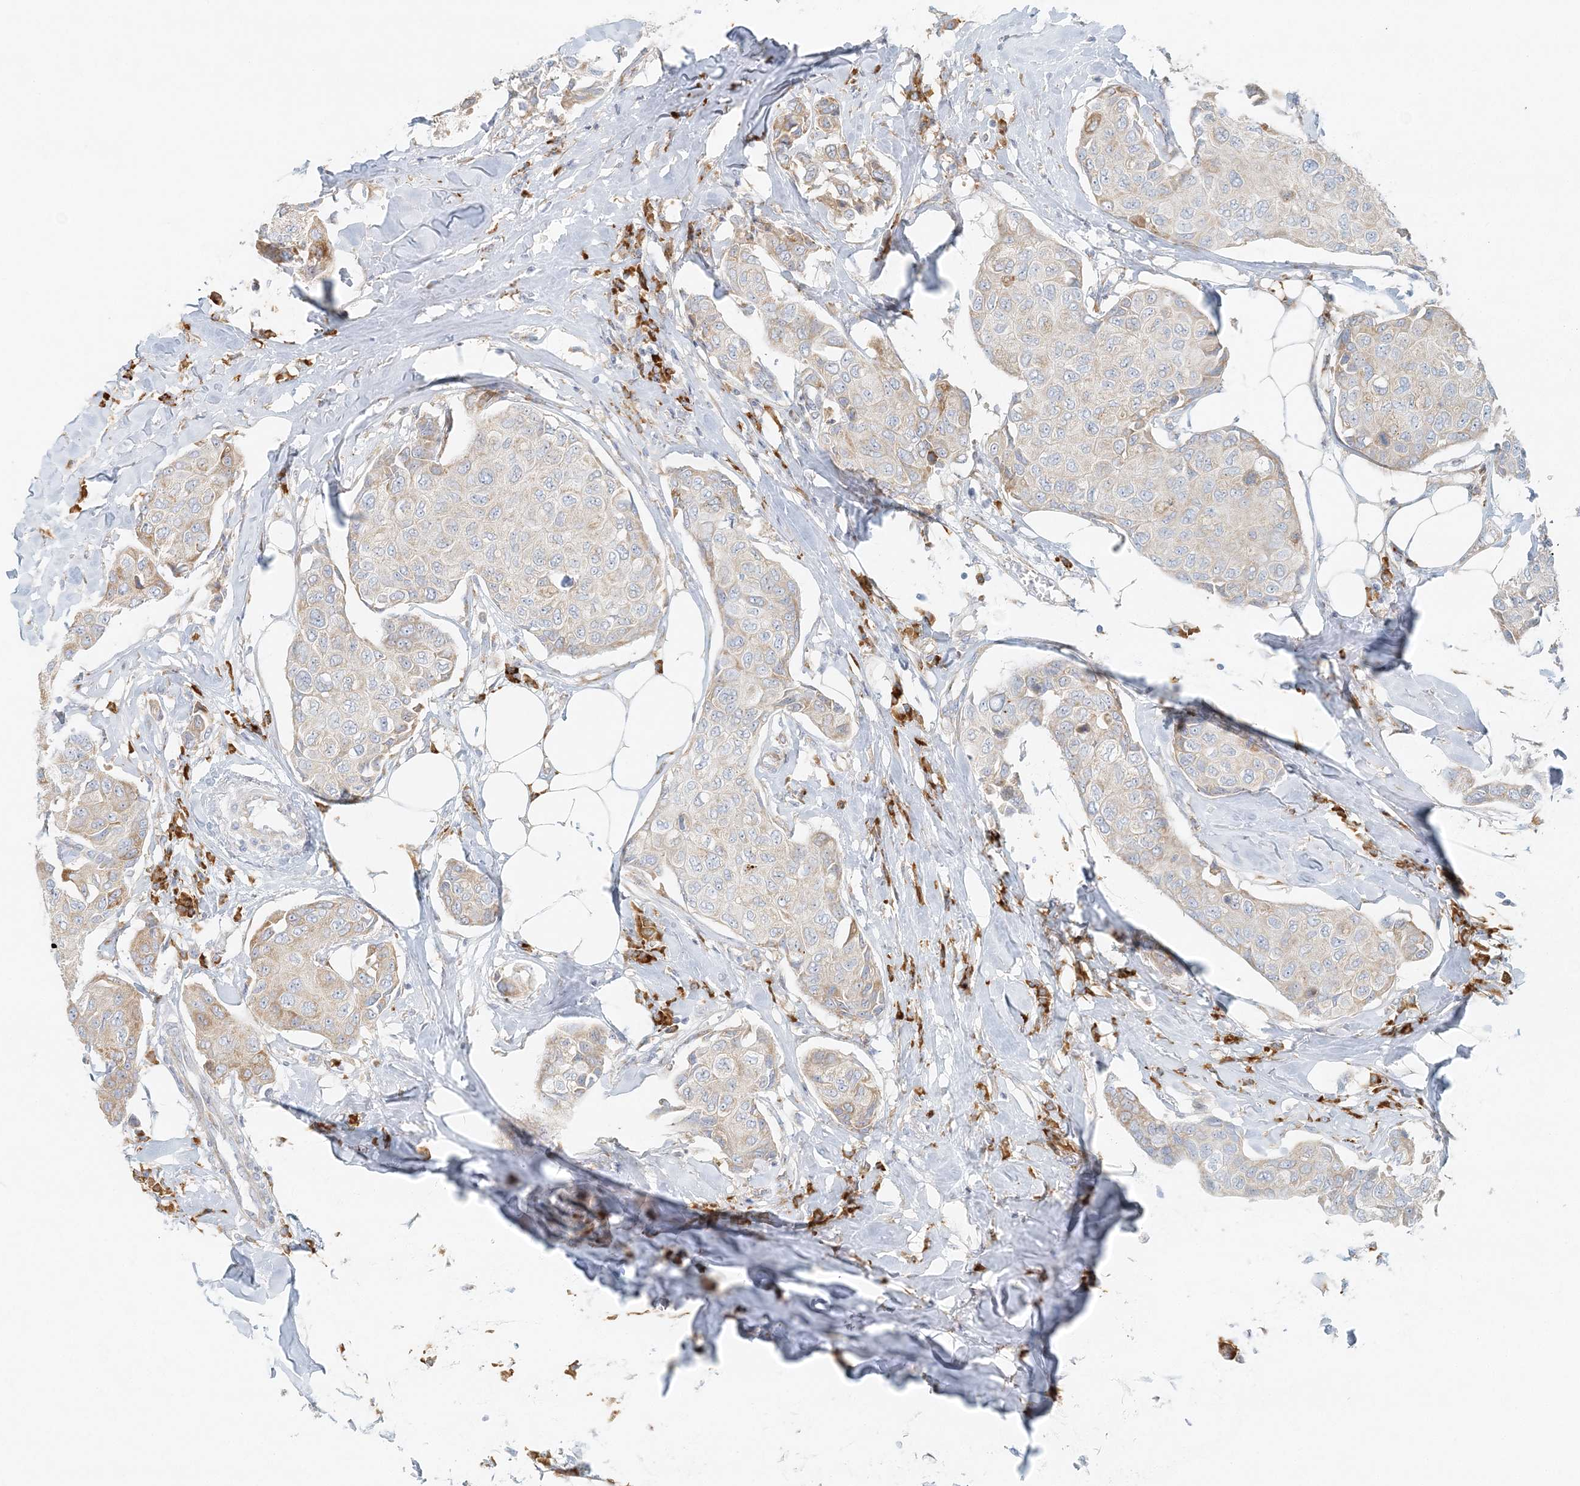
{"staining": {"intensity": "weak", "quantity": "<25%", "location": "cytoplasmic/membranous"}, "tissue": "breast cancer", "cell_type": "Tumor cells", "image_type": "cancer", "snomed": [{"axis": "morphology", "description": "Duct carcinoma"}, {"axis": "topography", "description": "Breast"}], "caption": "Immunohistochemistry (IHC) of human intraductal carcinoma (breast) shows no positivity in tumor cells.", "gene": "STK11IP", "patient": {"sex": "female", "age": 80}}